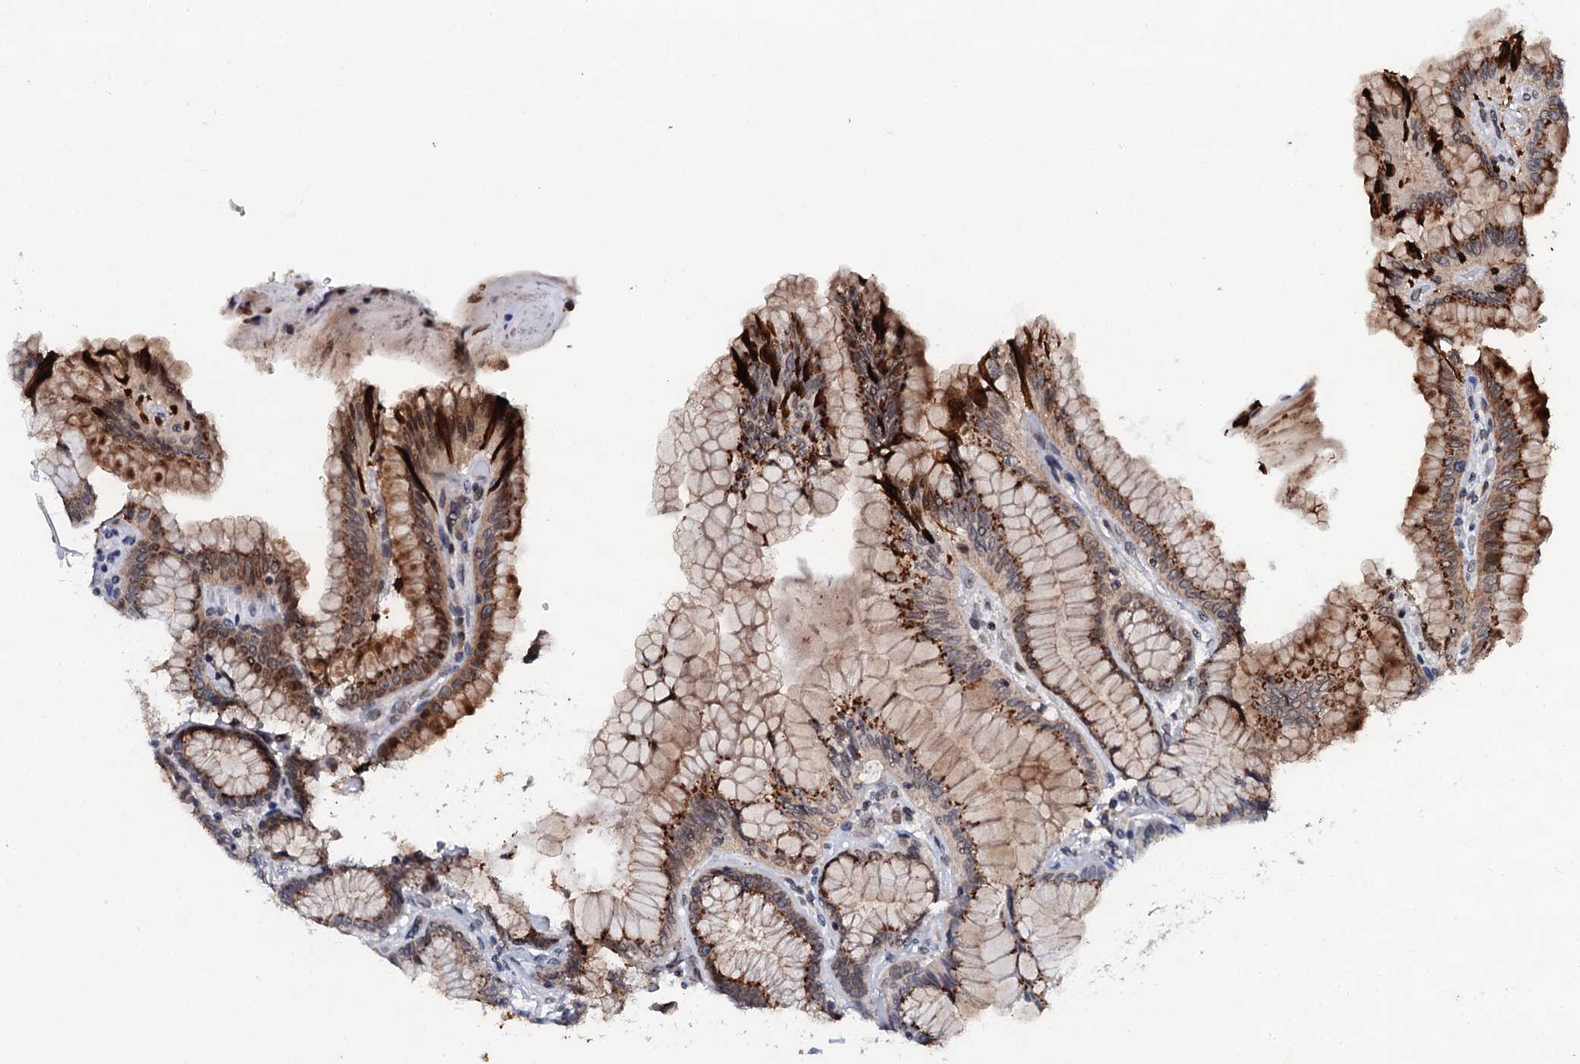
{"staining": {"intensity": "strong", "quantity": "25%-75%", "location": "cytoplasmic/membranous"}, "tissue": "stomach", "cell_type": "Glandular cells", "image_type": "normal", "snomed": [{"axis": "morphology", "description": "Normal tissue, NOS"}, {"axis": "topography", "description": "Stomach, upper"}, {"axis": "topography", "description": "Stomach, lower"}], "caption": "Glandular cells demonstrate strong cytoplasmic/membranous expression in approximately 25%-75% of cells in unremarkable stomach.", "gene": "SNTA1", "patient": {"sex": "female", "age": 76}}